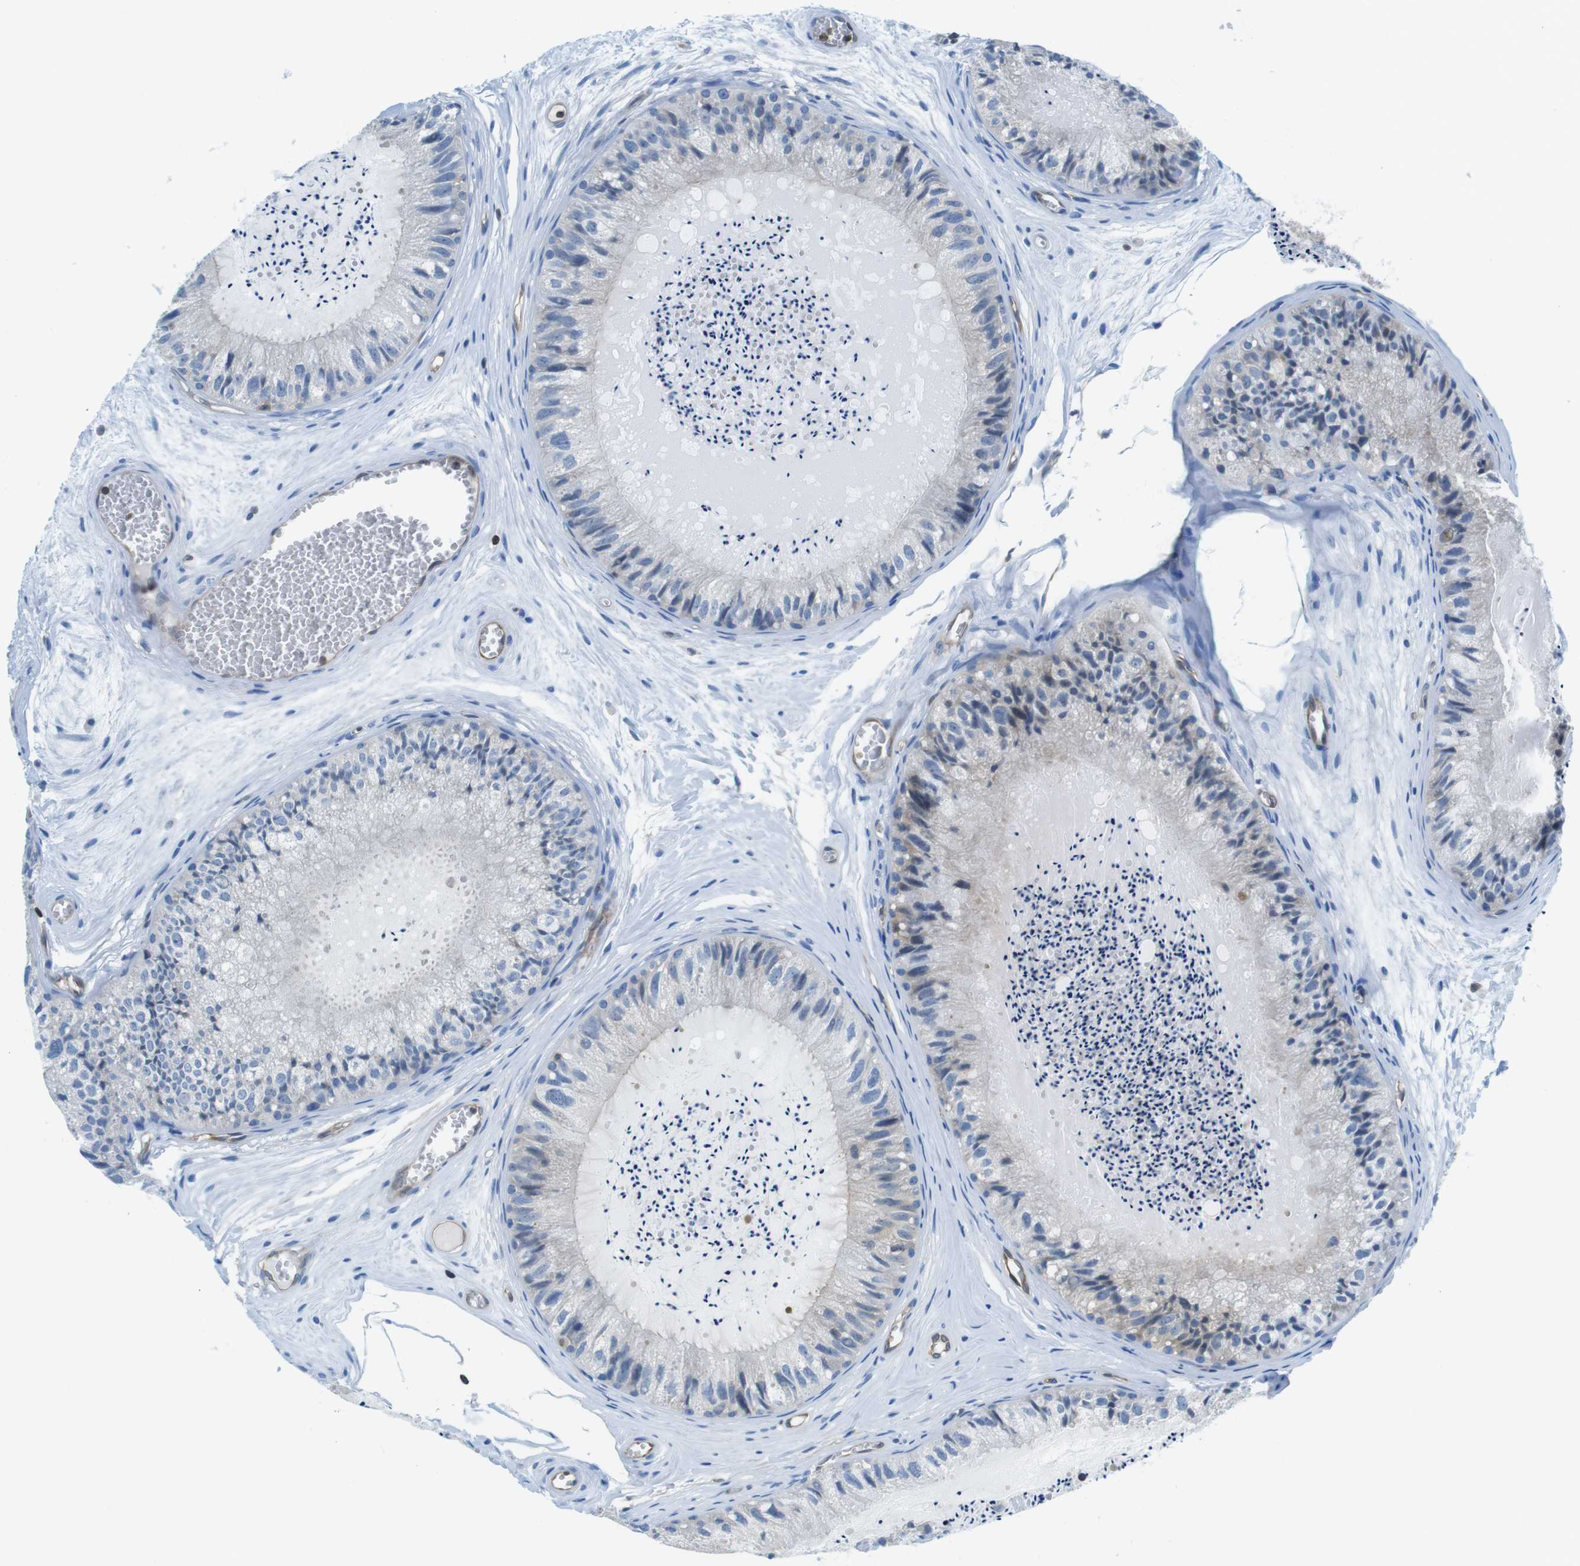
{"staining": {"intensity": "moderate", "quantity": "25%-75%", "location": "cytoplasmic/membranous"}, "tissue": "epididymis", "cell_type": "Glandular cells", "image_type": "normal", "snomed": [{"axis": "morphology", "description": "Normal tissue, NOS"}, {"axis": "topography", "description": "Epididymis"}], "caption": "Moderate cytoplasmic/membranous staining for a protein is appreciated in about 25%-75% of glandular cells of unremarkable epididymis using IHC.", "gene": "TES", "patient": {"sex": "male", "age": 31}}